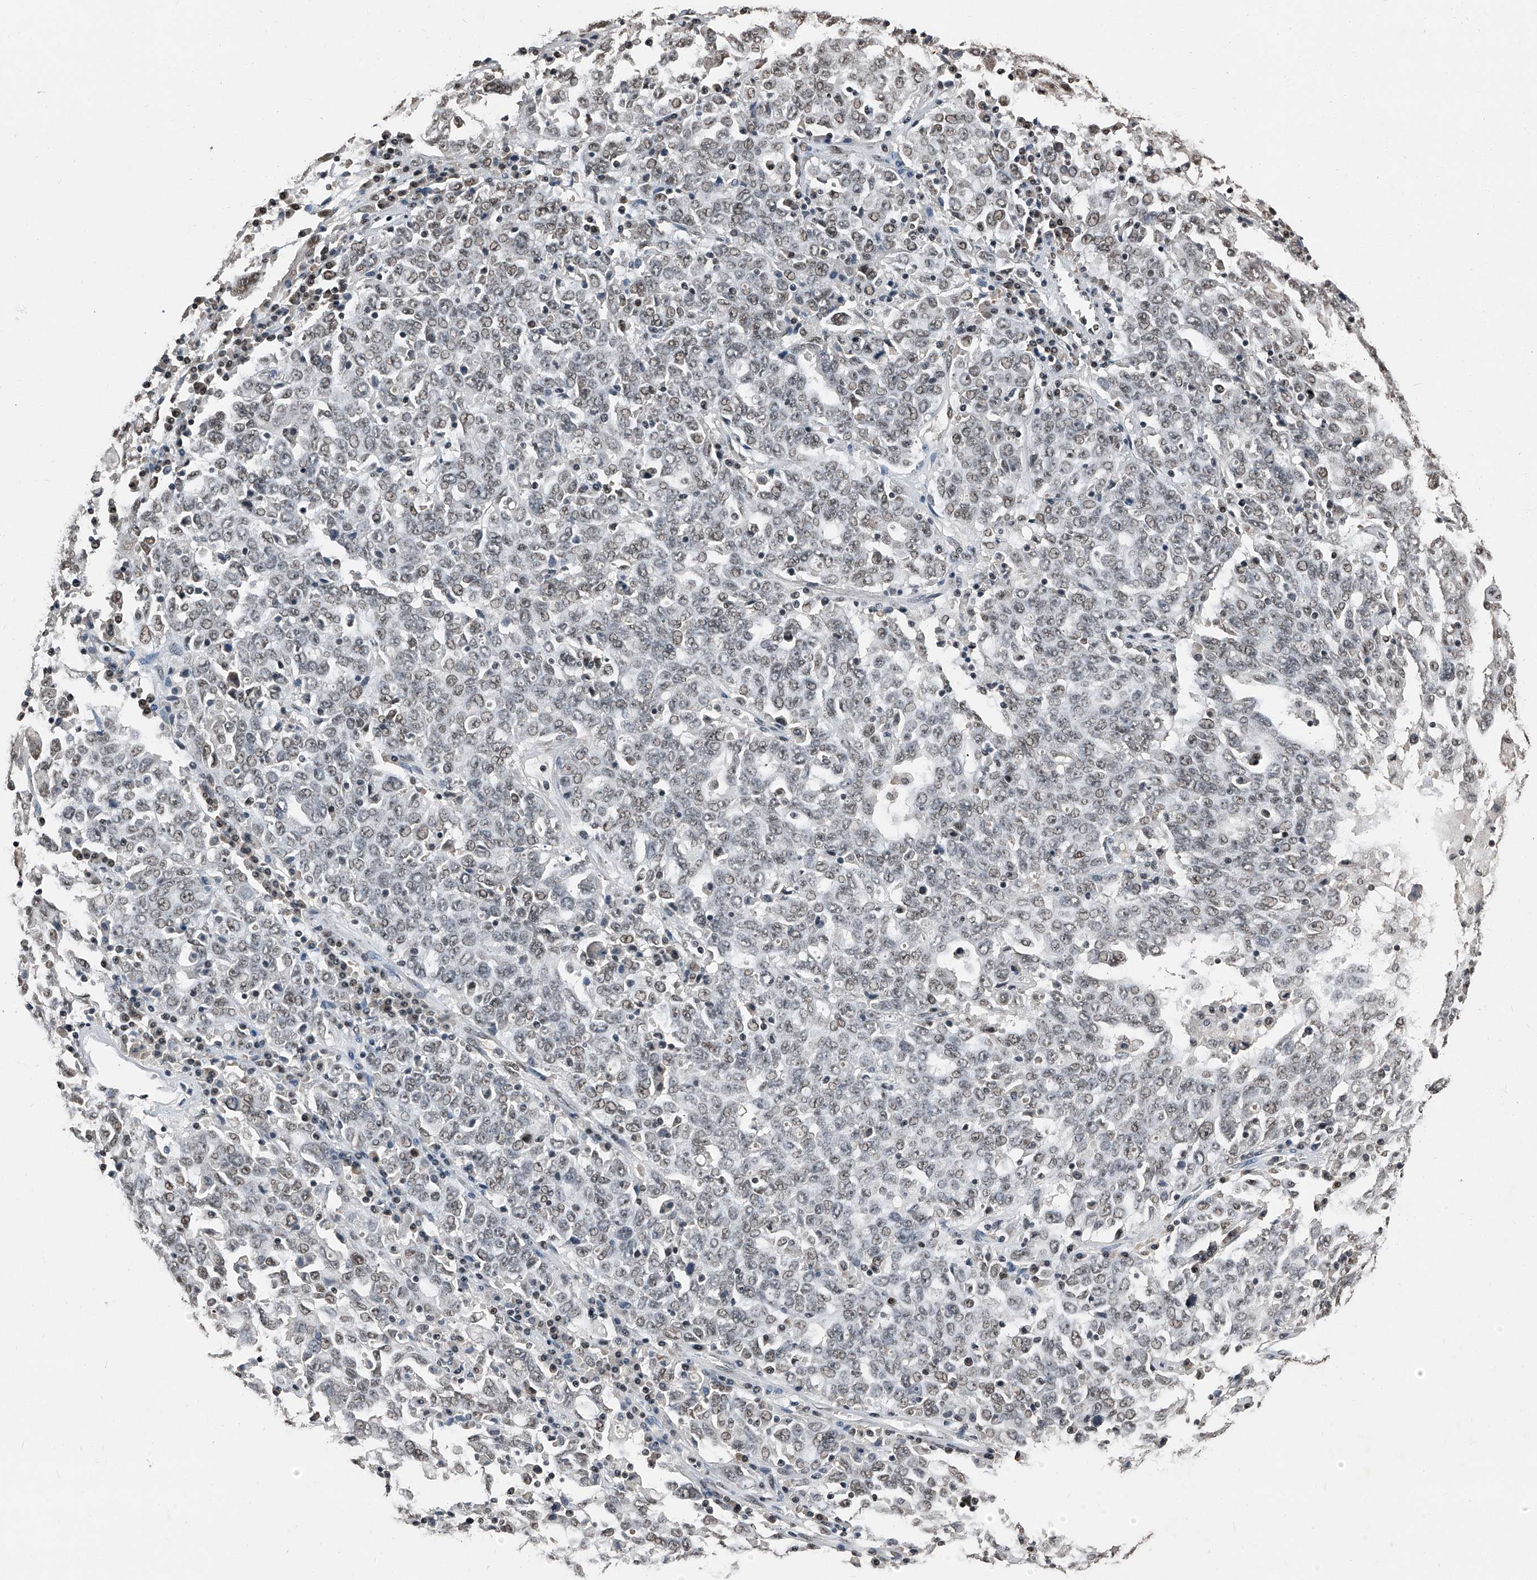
{"staining": {"intensity": "weak", "quantity": ">75%", "location": "nuclear"}, "tissue": "ovarian cancer", "cell_type": "Tumor cells", "image_type": "cancer", "snomed": [{"axis": "morphology", "description": "Carcinoma, endometroid"}, {"axis": "topography", "description": "Ovary"}], "caption": "A brown stain shows weak nuclear positivity of a protein in endometroid carcinoma (ovarian) tumor cells. Using DAB (brown) and hematoxylin (blue) stains, captured at high magnification using brightfield microscopy.", "gene": "TCOF1", "patient": {"sex": "female", "age": 62}}